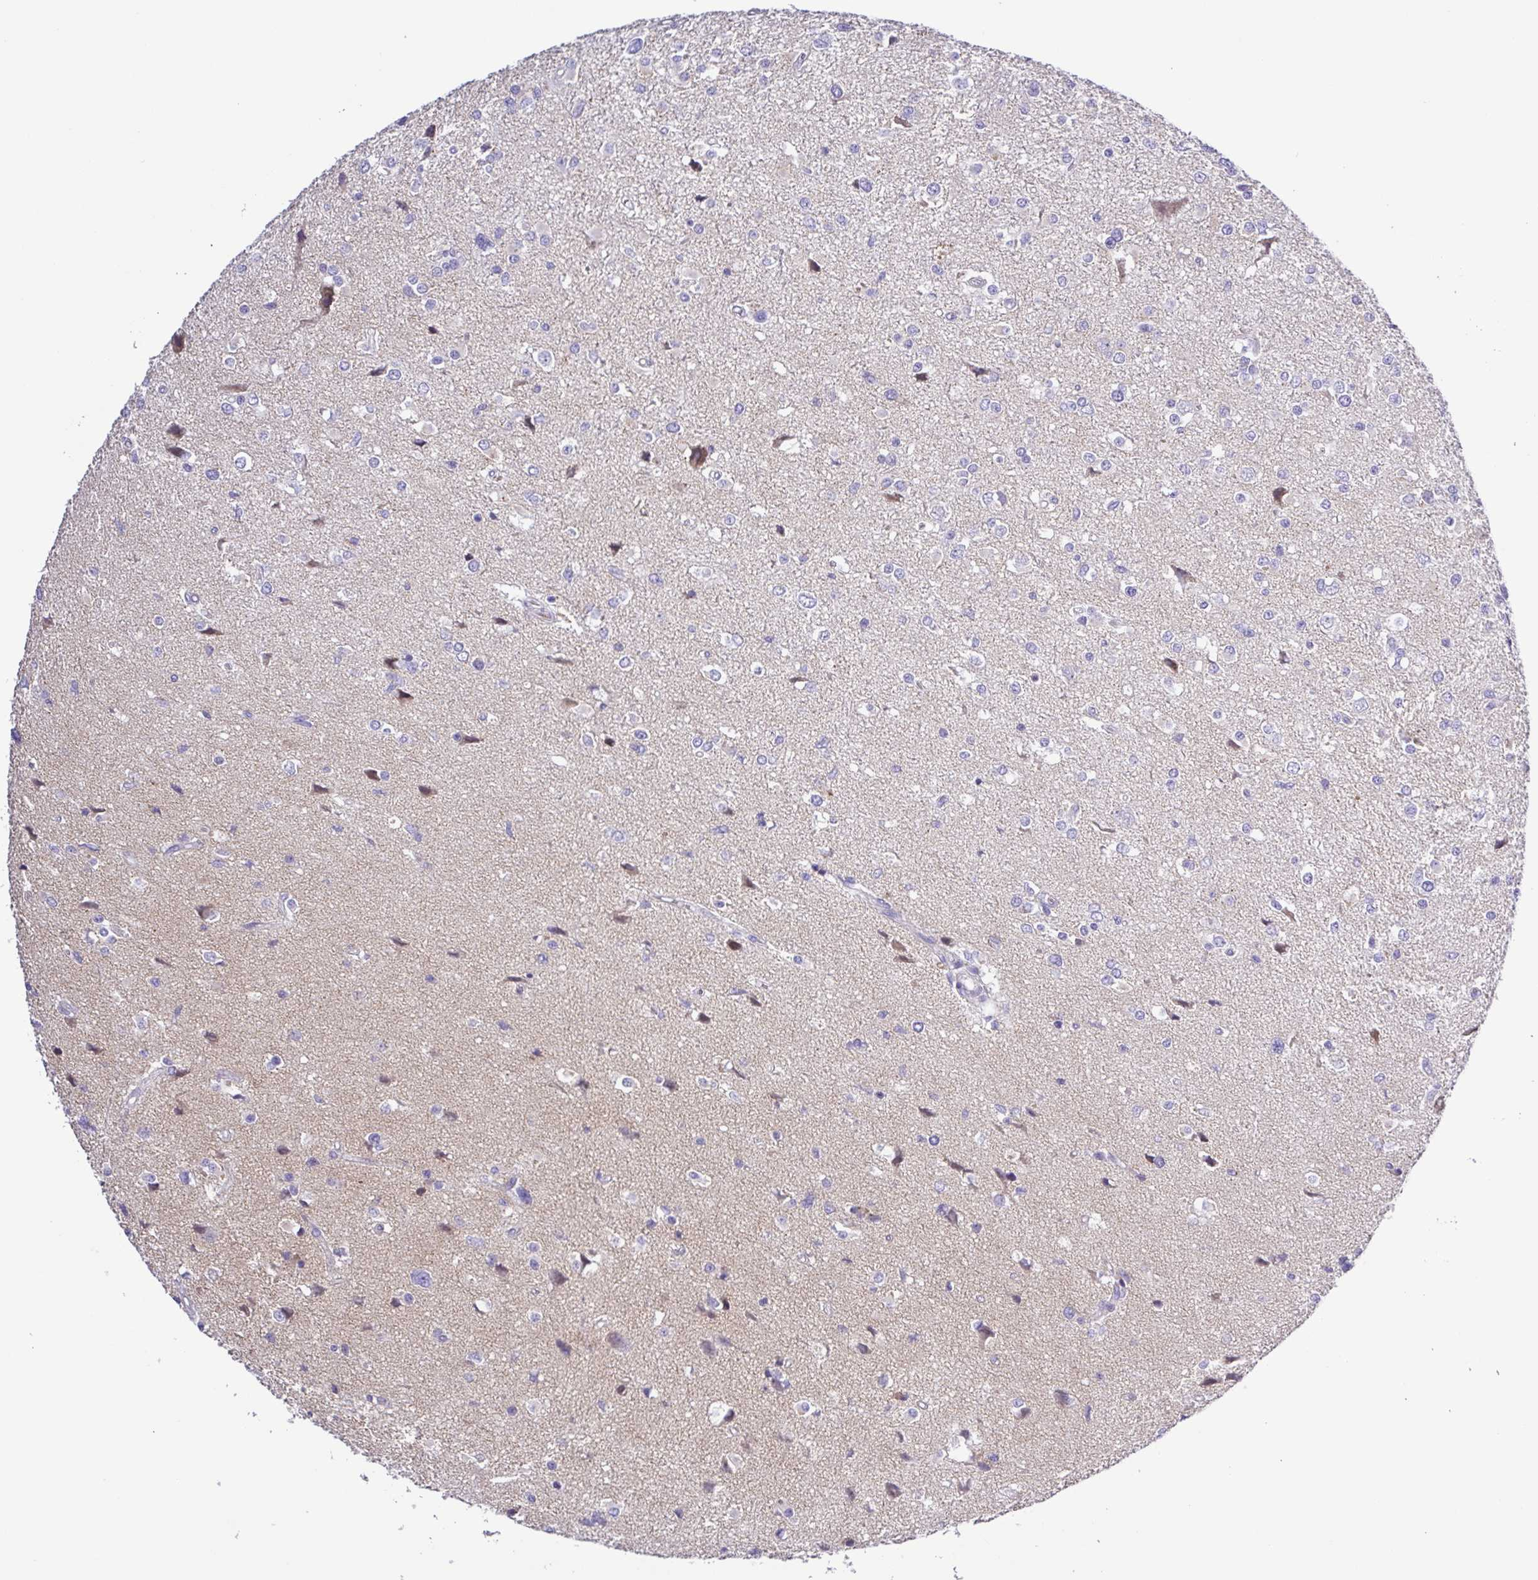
{"staining": {"intensity": "negative", "quantity": "none", "location": "none"}, "tissue": "glioma", "cell_type": "Tumor cells", "image_type": "cancer", "snomed": [{"axis": "morphology", "description": "Glioma, malignant, High grade"}, {"axis": "topography", "description": "Brain"}], "caption": "Immunohistochemistry (IHC) micrograph of neoplastic tissue: human malignant glioma (high-grade) stained with DAB (3,3'-diaminobenzidine) reveals no significant protein expression in tumor cells. Nuclei are stained in blue.", "gene": "GABBR2", "patient": {"sex": "male", "age": 54}}